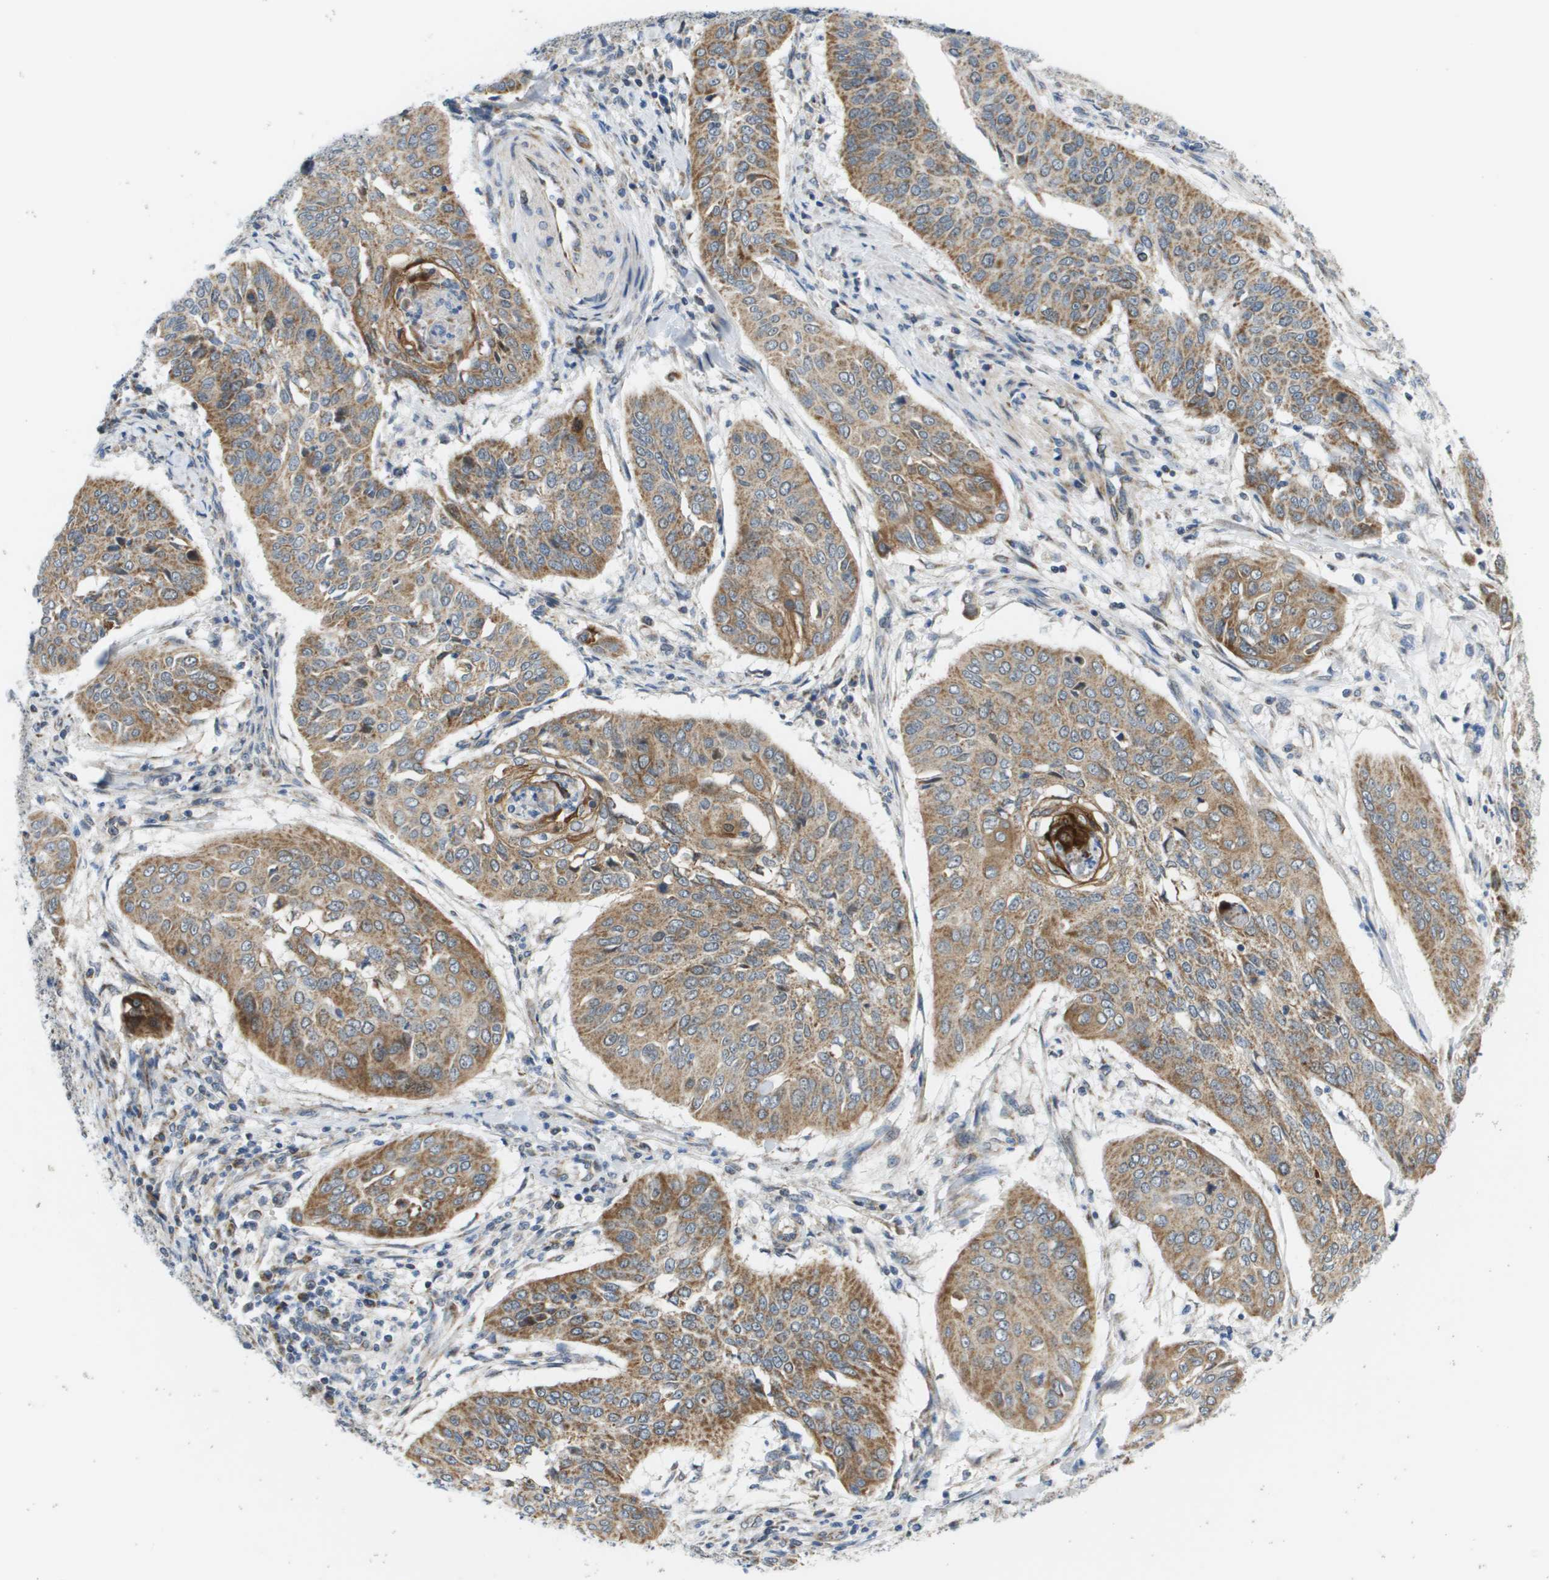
{"staining": {"intensity": "moderate", "quantity": ">75%", "location": "cytoplasmic/membranous"}, "tissue": "cervical cancer", "cell_type": "Tumor cells", "image_type": "cancer", "snomed": [{"axis": "morphology", "description": "Normal tissue, NOS"}, {"axis": "morphology", "description": "Squamous cell carcinoma, NOS"}, {"axis": "topography", "description": "Cervix"}], "caption": "Cervical cancer (squamous cell carcinoma) stained with immunohistochemistry reveals moderate cytoplasmic/membranous staining in approximately >75% of tumor cells.", "gene": "KRT23", "patient": {"sex": "female", "age": 39}}